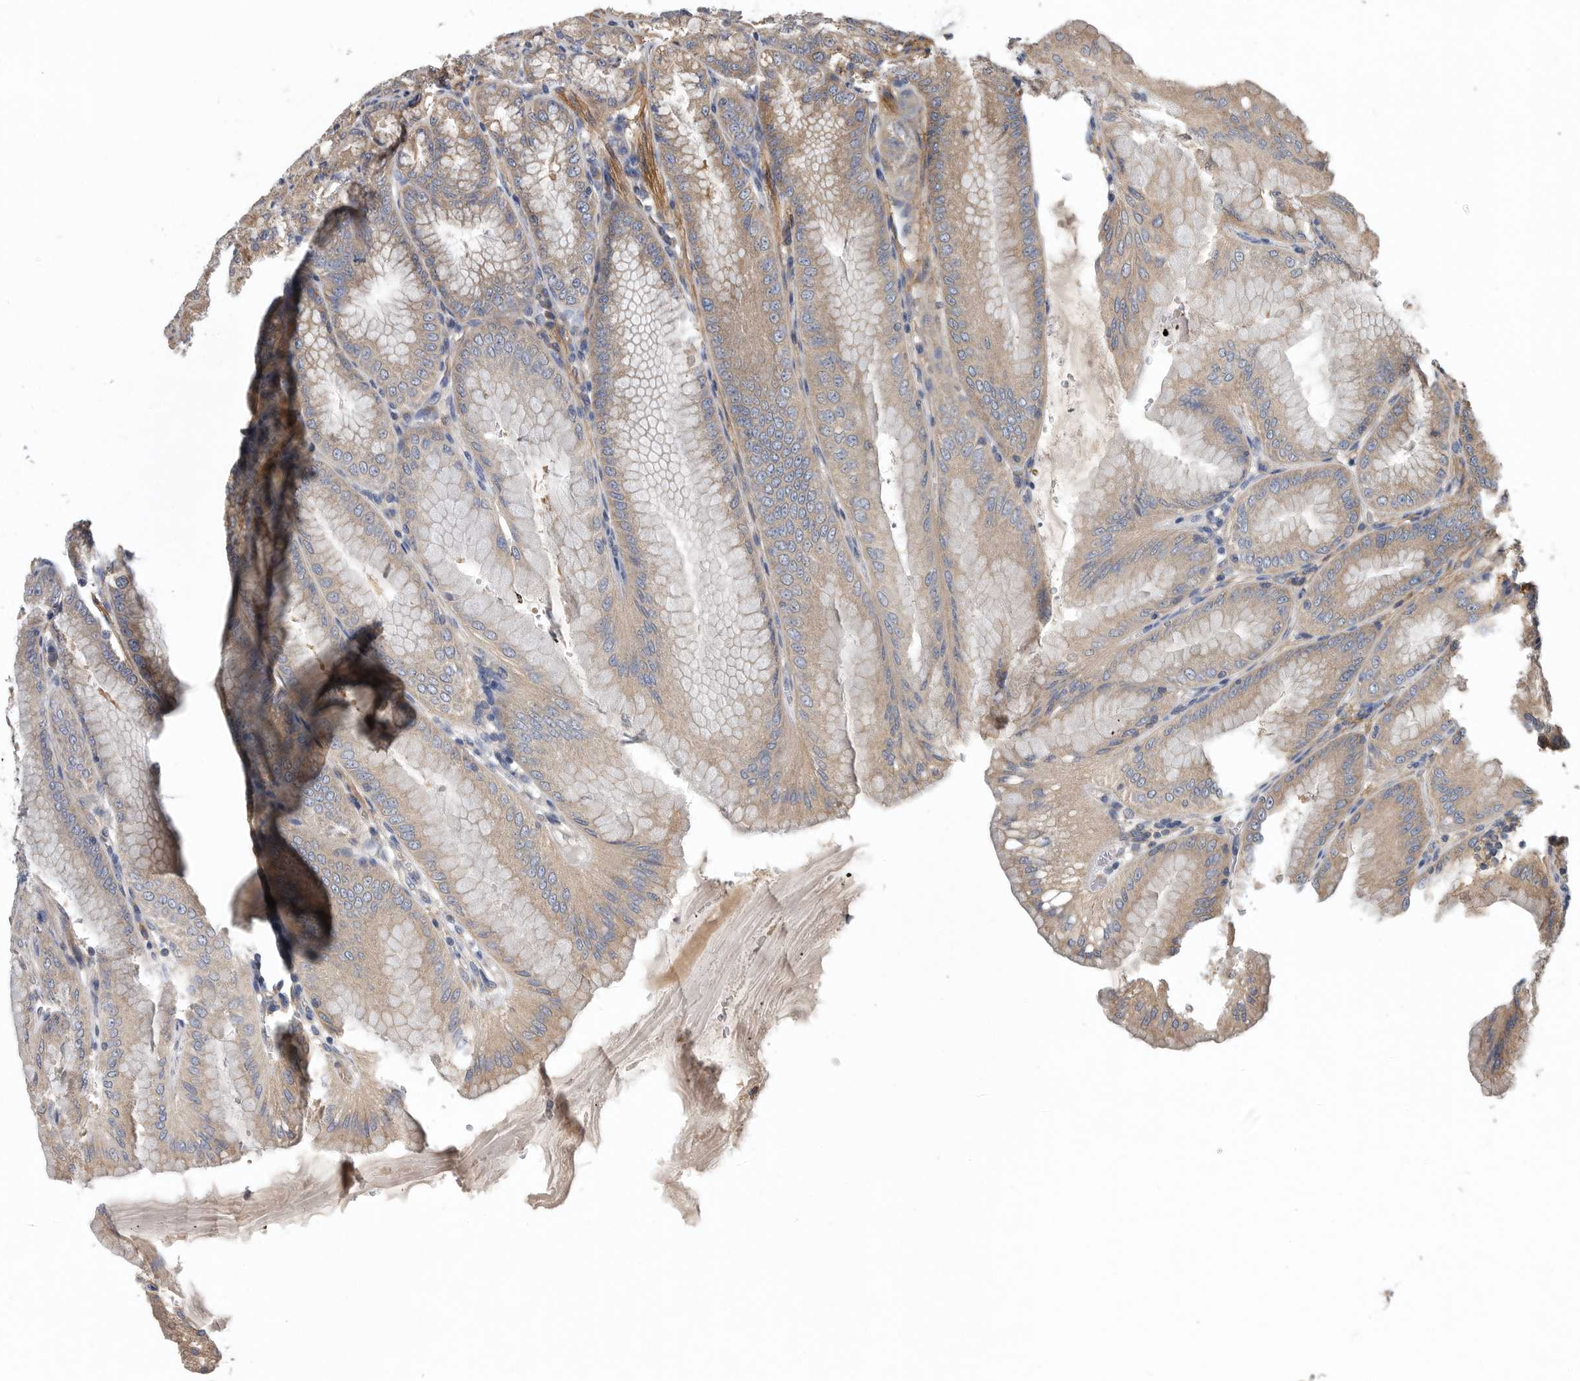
{"staining": {"intensity": "moderate", "quantity": ">75%", "location": "cytoplasmic/membranous"}, "tissue": "stomach", "cell_type": "Glandular cells", "image_type": "normal", "snomed": [{"axis": "morphology", "description": "Normal tissue, NOS"}, {"axis": "topography", "description": "Stomach, lower"}], "caption": "This micrograph displays immunohistochemistry staining of normal stomach, with medium moderate cytoplasmic/membranous positivity in approximately >75% of glandular cells.", "gene": "OXR1", "patient": {"sex": "male", "age": 71}}